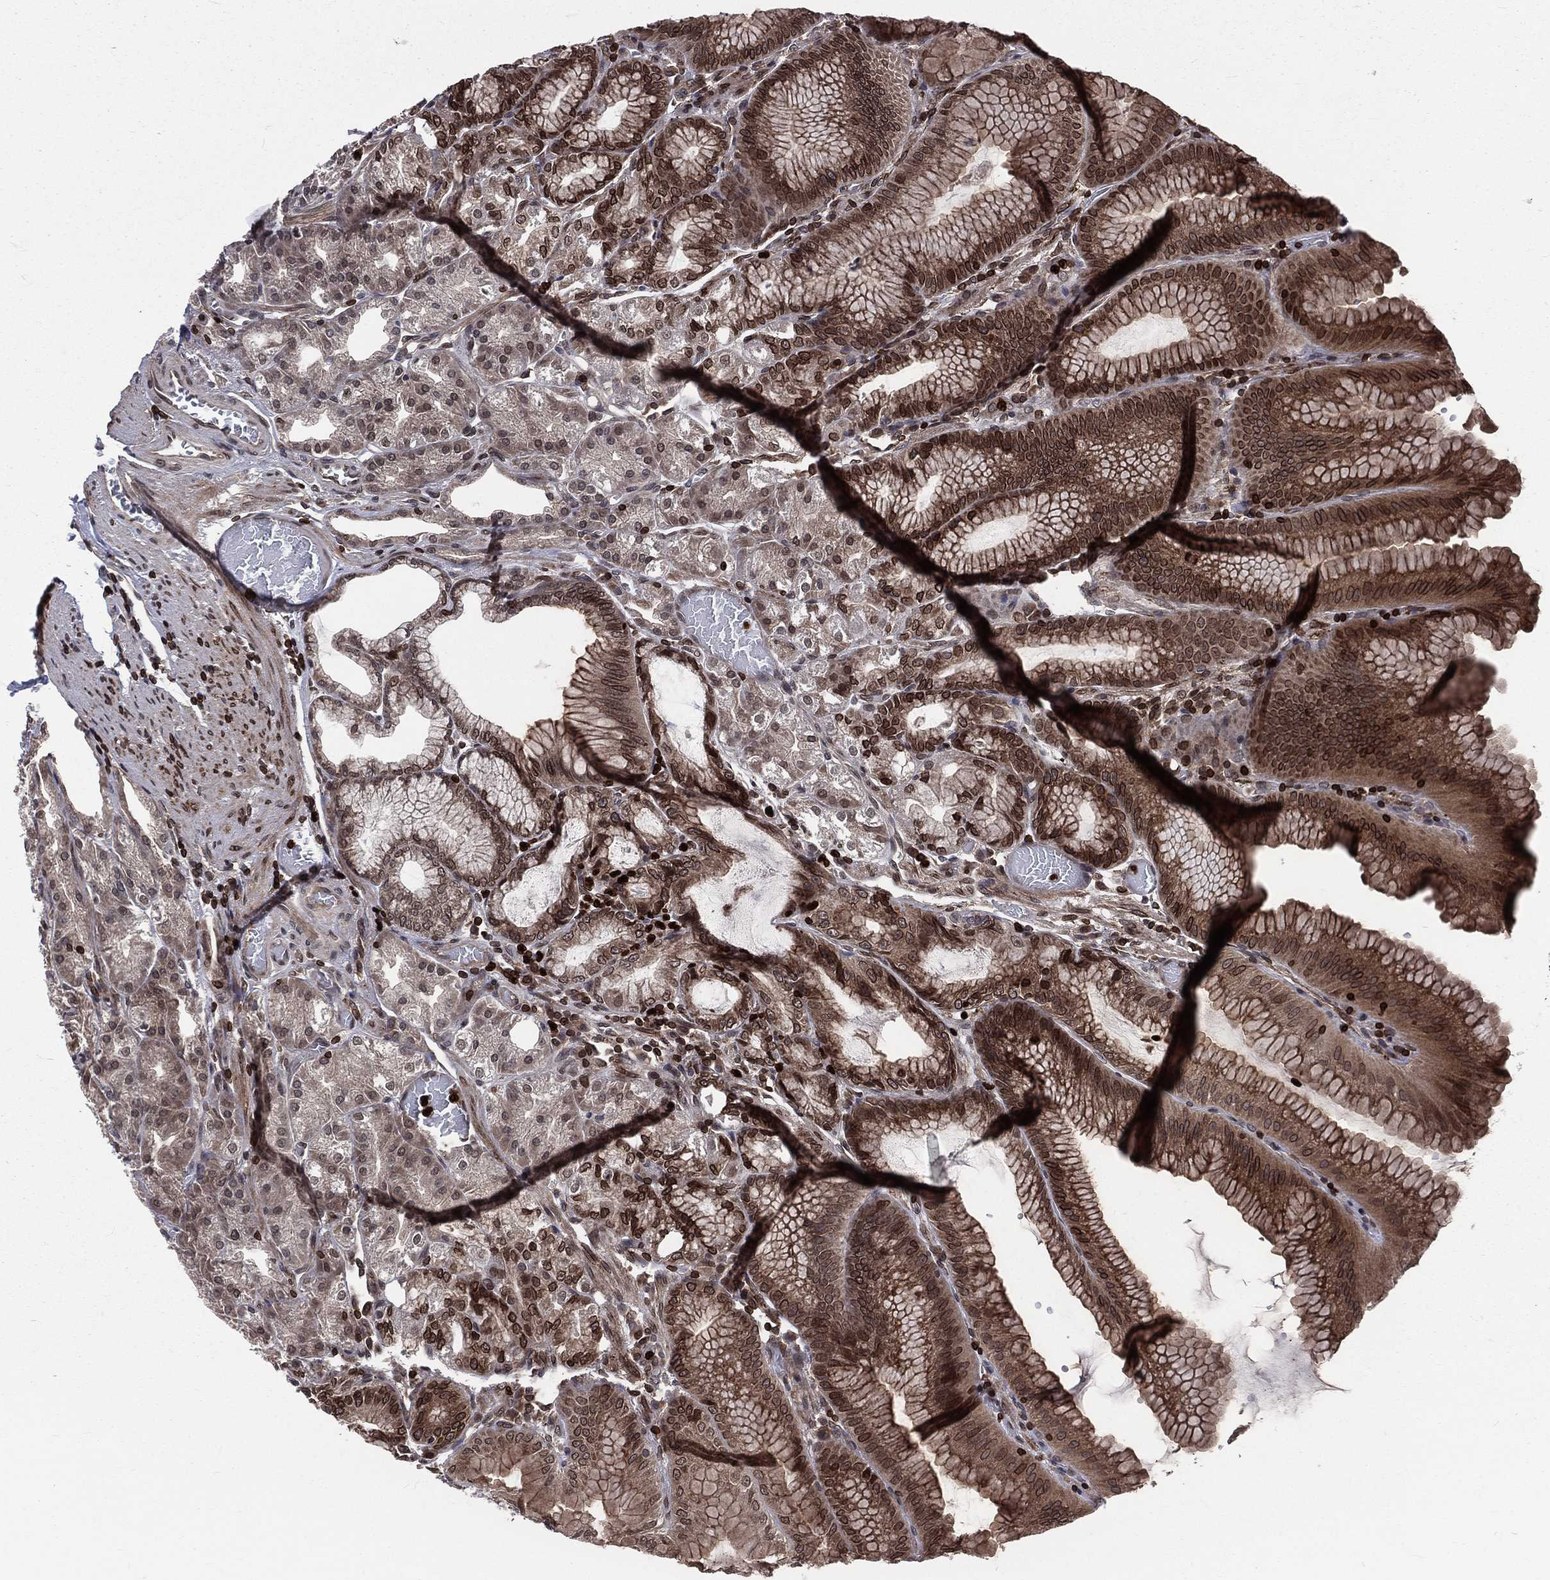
{"staining": {"intensity": "strong", "quantity": "25%-75%", "location": "cytoplasmic/membranous,nuclear"}, "tissue": "stomach", "cell_type": "Glandular cells", "image_type": "normal", "snomed": [{"axis": "morphology", "description": "Normal tissue, NOS"}, {"axis": "topography", "description": "Stomach"}], "caption": "Normal stomach was stained to show a protein in brown. There is high levels of strong cytoplasmic/membranous,nuclear positivity in about 25%-75% of glandular cells. (Brightfield microscopy of DAB IHC at high magnification).", "gene": "LBR", "patient": {"sex": "male", "age": 71}}